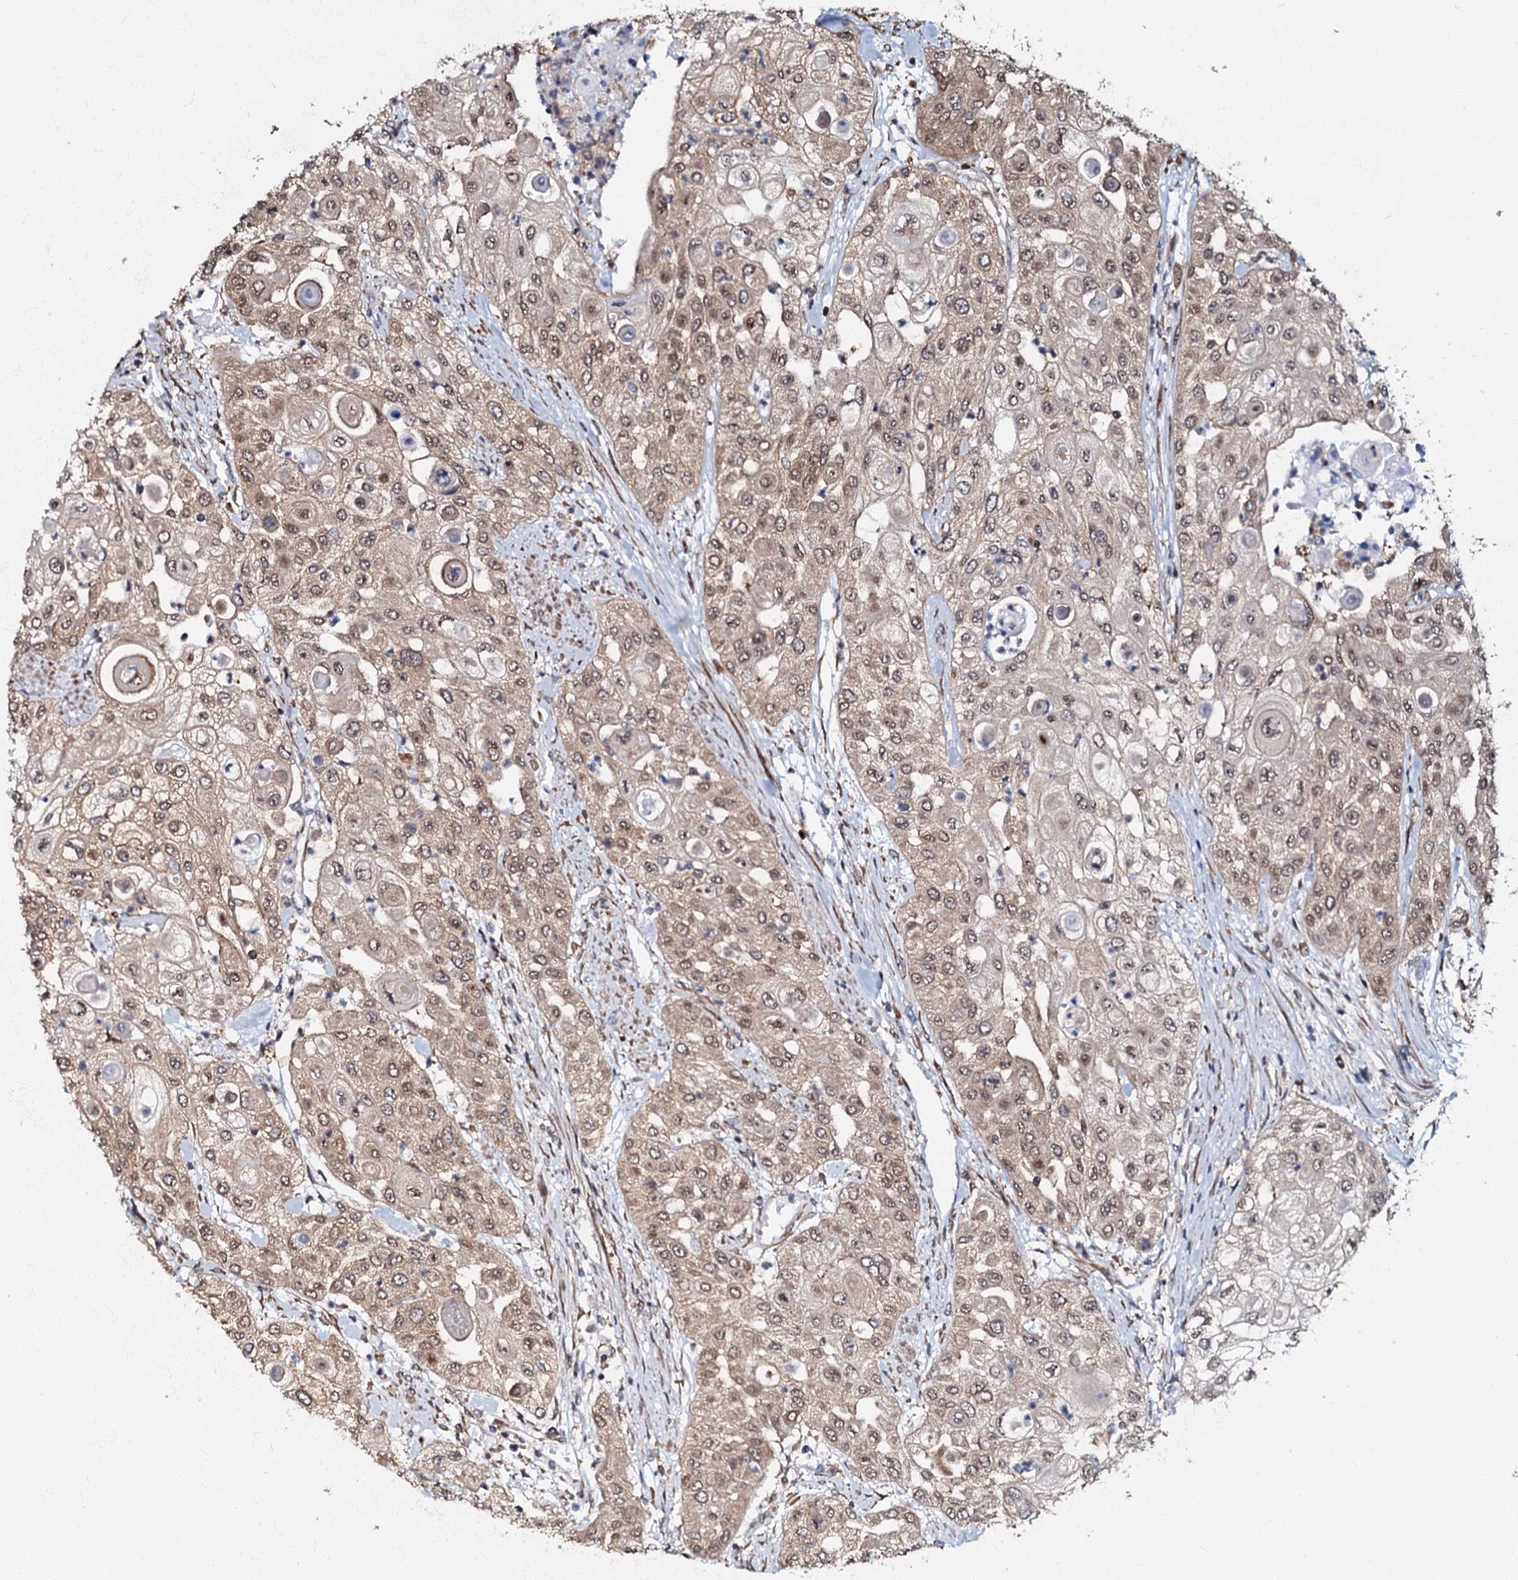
{"staining": {"intensity": "weak", "quantity": "25%-75%", "location": "cytoplasmic/membranous,nuclear"}, "tissue": "urothelial cancer", "cell_type": "Tumor cells", "image_type": "cancer", "snomed": [{"axis": "morphology", "description": "Urothelial carcinoma, High grade"}, {"axis": "topography", "description": "Urinary bladder"}], "caption": "A brown stain highlights weak cytoplasmic/membranous and nuclear positivity of a protein in human urothelial cancer tumor cells.", "gene": "OSBP", "patient": {"sex": "female", "age": 79}}